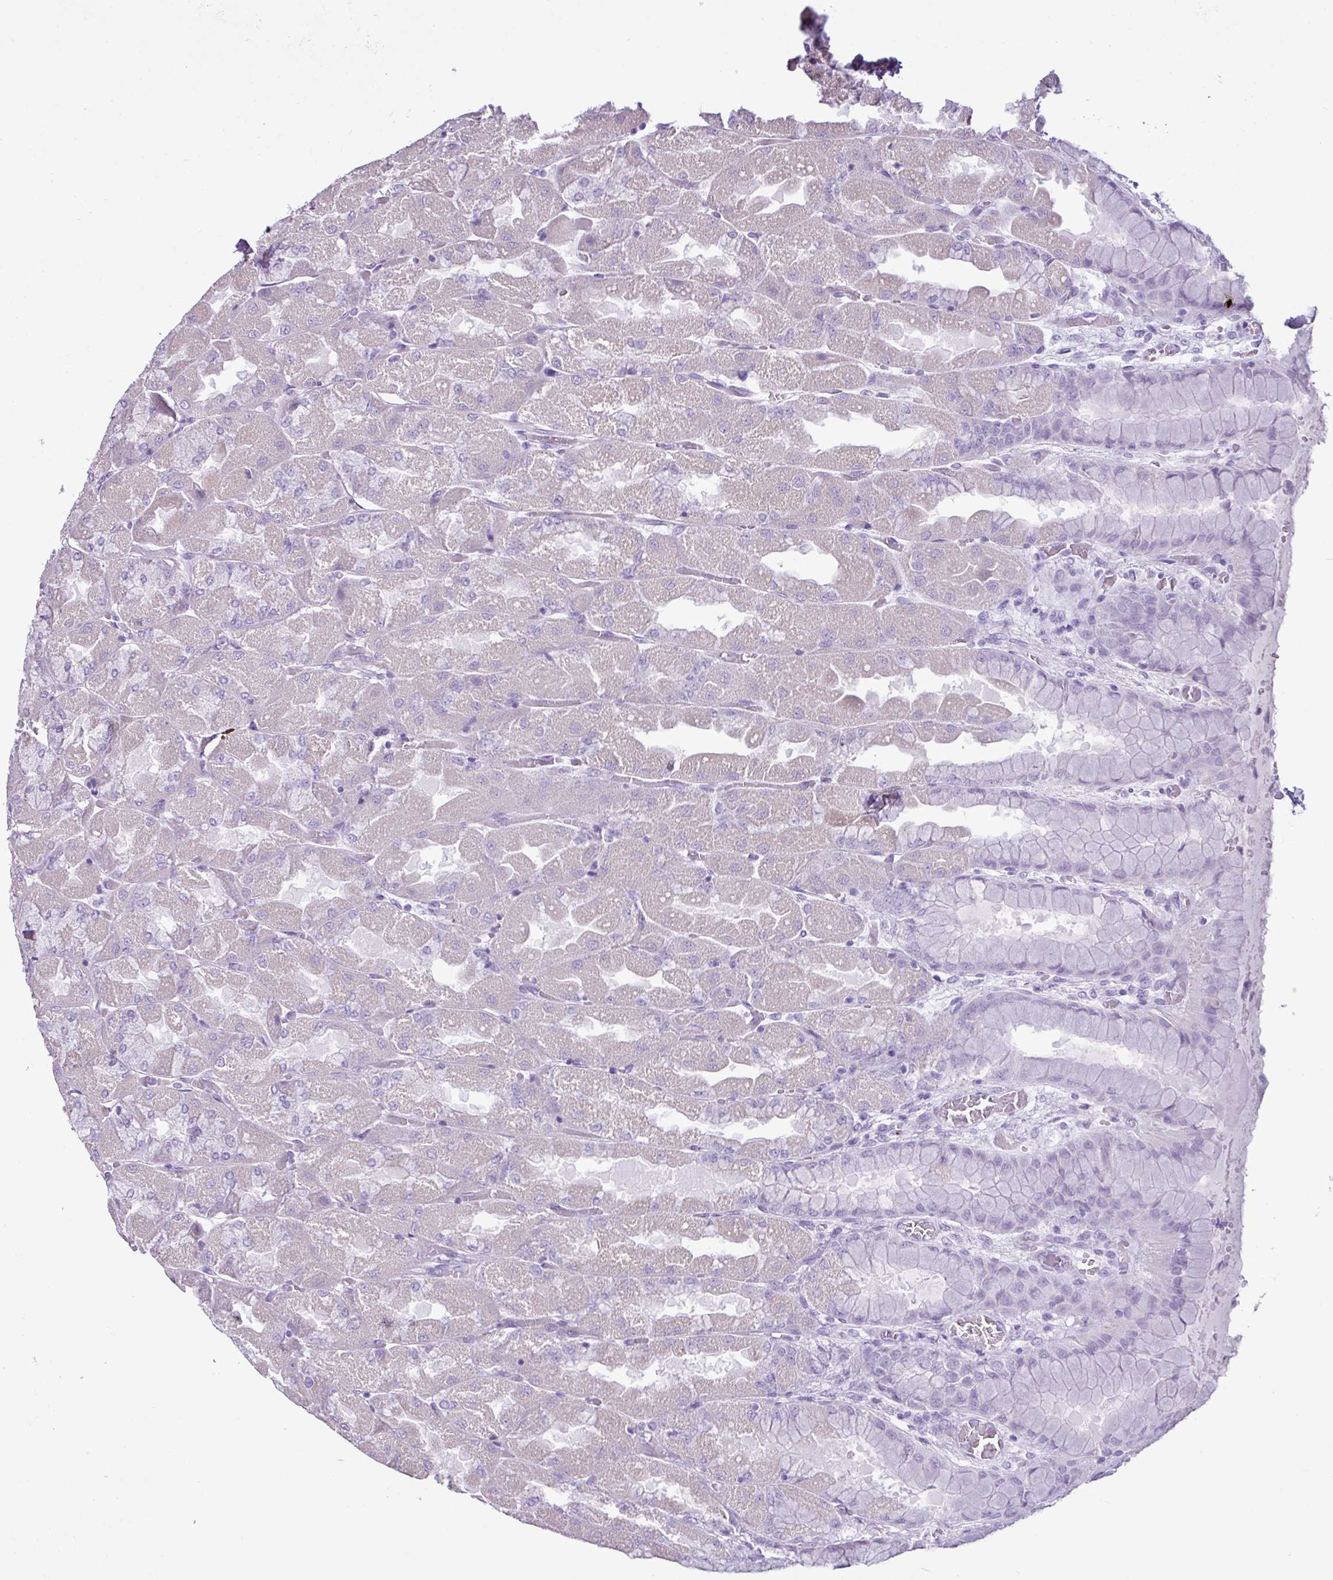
{"staining": {"intensity": "negative", "quantity": "none", "location": "none"}, "tissue": "stomach", "cell_type": "Glandular cells", "image_type": "normal", "snomed": [{"axis": "morphology", "description": "Normal tissue, NOS"}, {"axis": "topography", "description": "Stomach"}], "caption": "A high-resolution photomicrograph shows immunohistochemistry (IHC) staining of benign stomach, which reveals no significant positivity in glandular cells. (DAB (3,3'-diaminobenzidine) IHC, high magnification).", "gene": "LILRB4", "patient": {"sex": "female", "age": 61}}